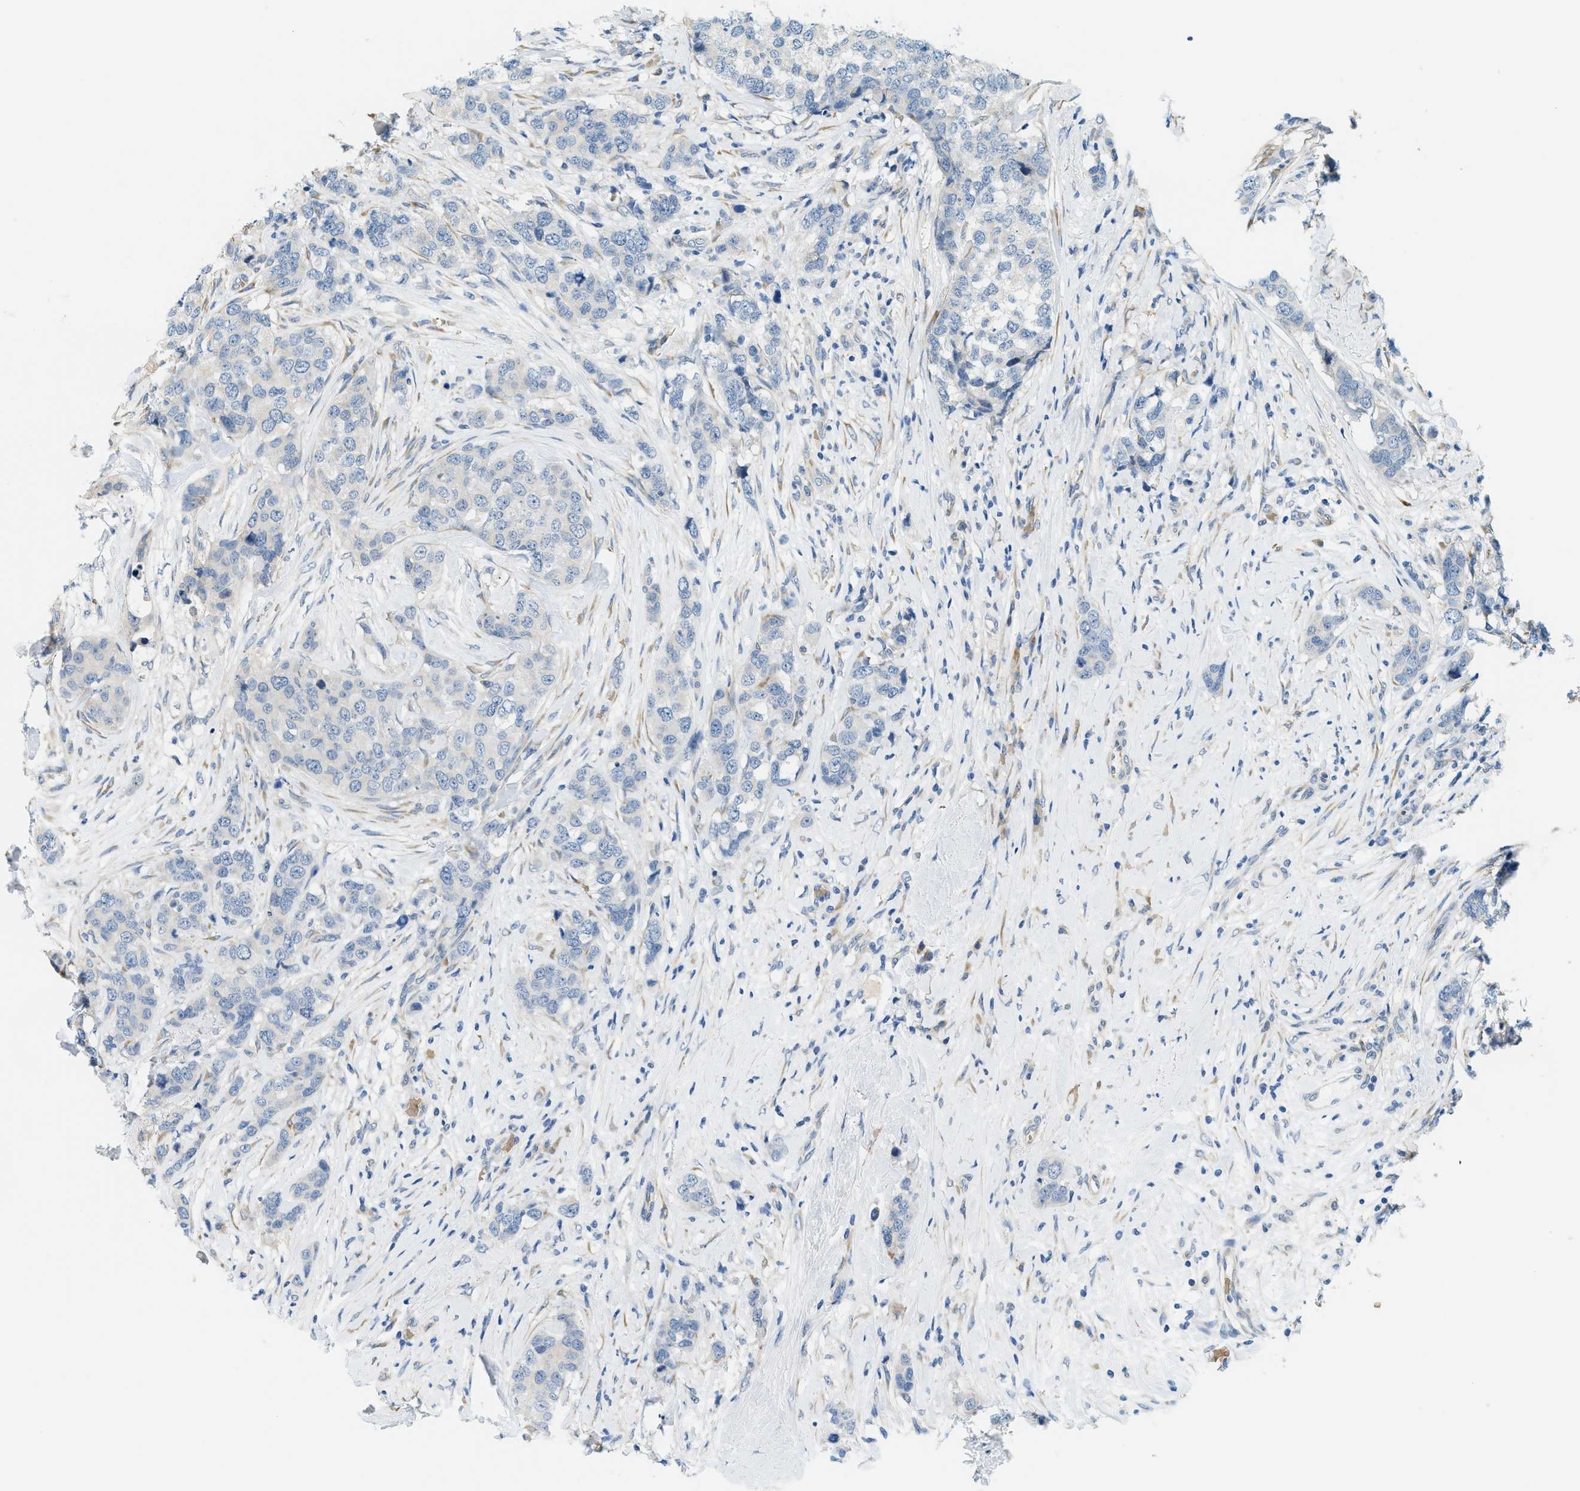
{"staining": {"intensity": "negative", "quantity": "none", "location": "none"}, "tissue": "breast cancer", "cell_type": "Tumor cells", "image_type": "cancer", "snomed": [{"axis": "morphology", "description": "Lobular carcinoma"}, {"axis": "topography", "description": "Breast"}], "caption": "Micrograph shows no protein positivity in tumor cells of breast cancer (lobular carcinoma) tissue. Brightfield microscopy of immunohistochemistry (IHC) stained with DAB (3,3'-diaminobenzidine) (brown) and hematoxylin (blue), captured at high magnification.", "gene": "CYTH2", "patient": {"sex": "female", "age": 59}}